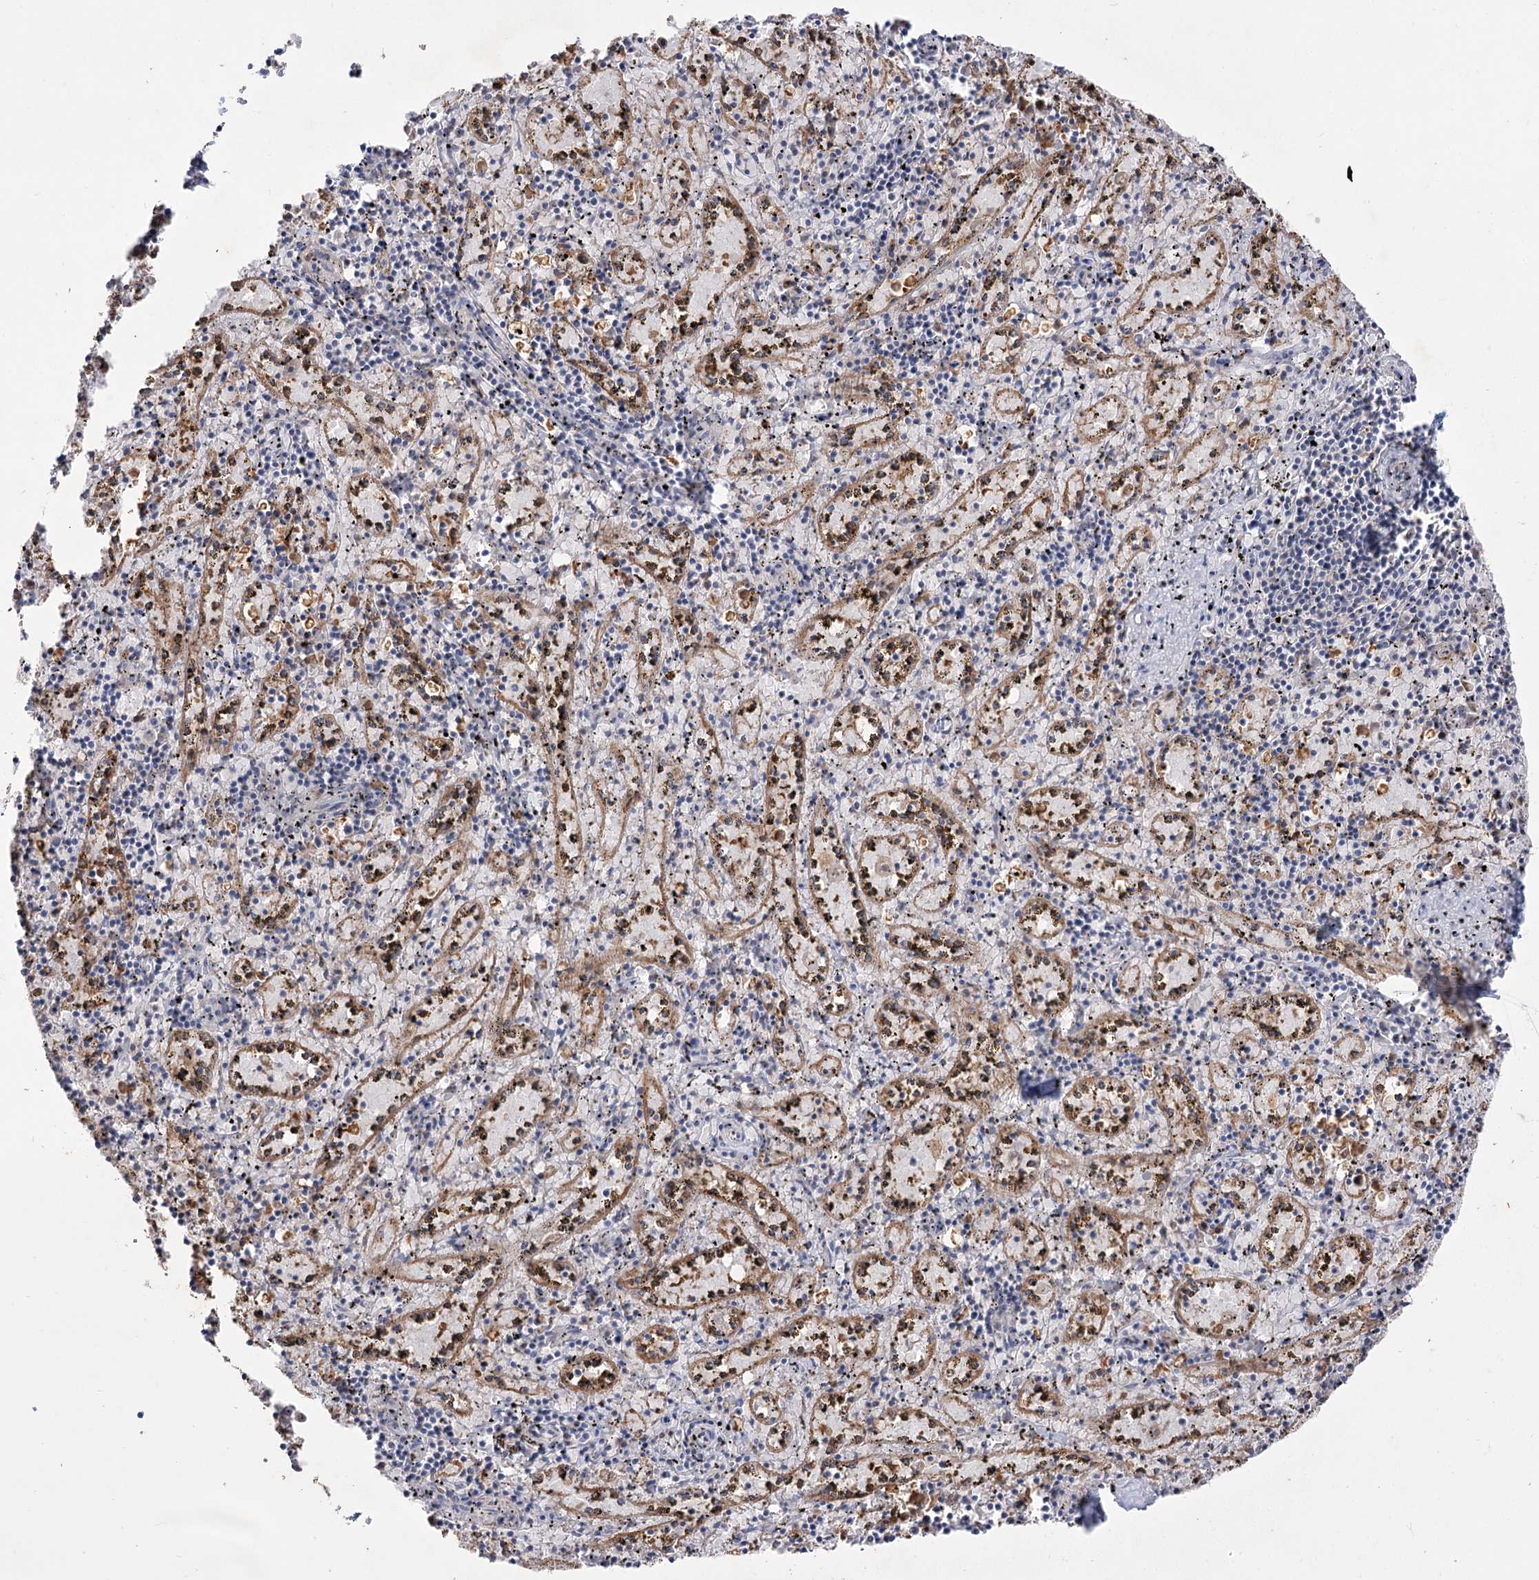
{"staining": {"intensity": "moderate", "quantity": "<25%", "location": "cytoplasmic/membranous"}, "tissue": "spleen", "cell_type": "Cells in red pulp", "image_type": "normal", "snomed": [{"axis": "morphology", "description": "Normal tissue, NOS"}, {"axis": "topography", "description": "Spleen"}], "caption": "Immunohistochemistry staining of benign spleen, which shows low levels of moderate cytoplasmic/membranous staining in approximately <25% of cells in red pulp indicating moderate cytoplasmic/membranous protein staining. The staining was performed using DAB (3,3'-diaminobenzidine) (brown) for protein detection and nuclei were counterstained in hematoxylin (blue).", "gene": "SIAE", "patient": {"sex": "male", "age": 11}}